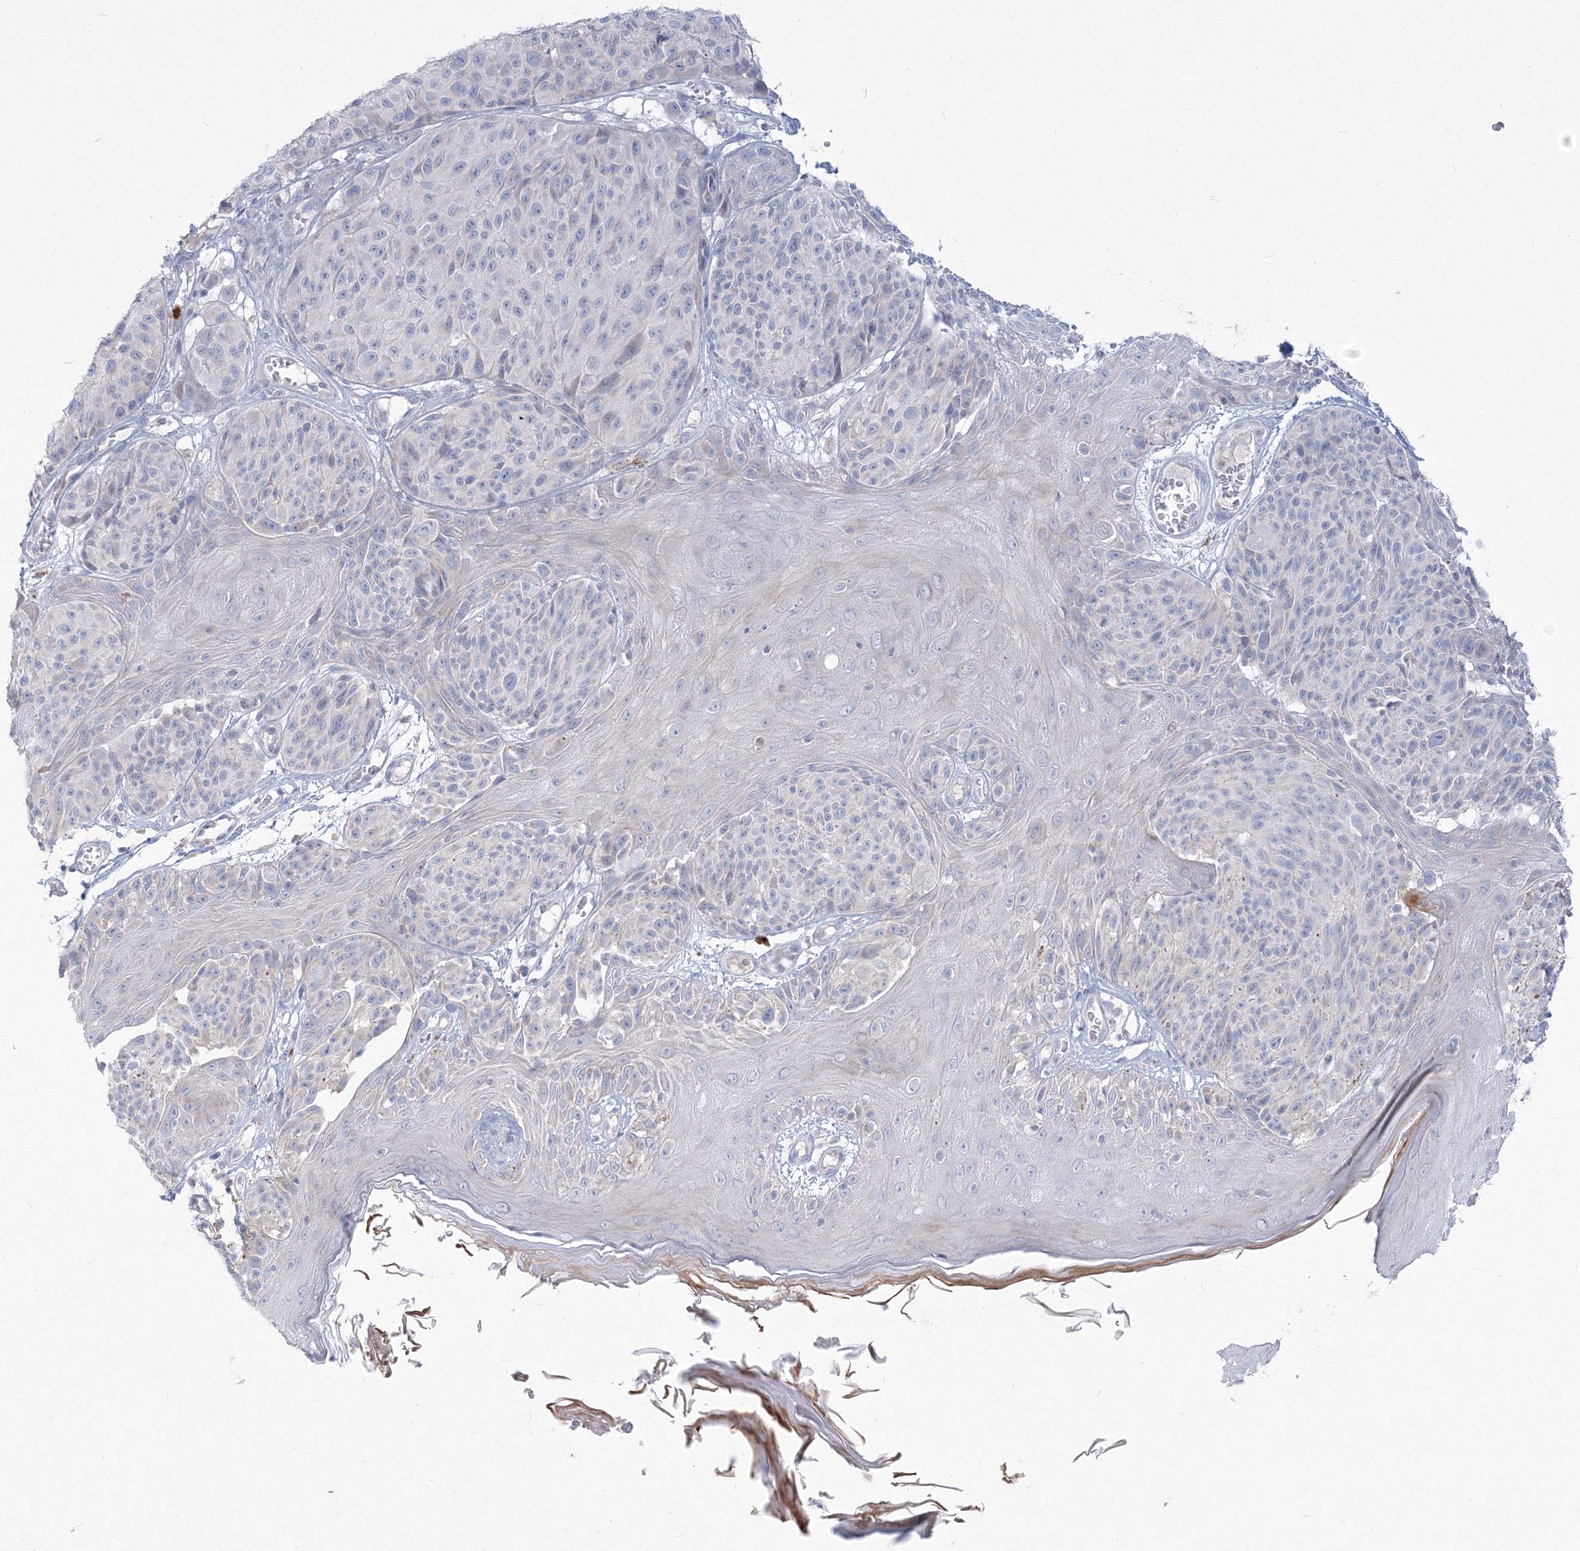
{"staining": {"intensity": "negative", "quantity": "none", "location": "none"}, "tissue": "melanoma", "cell_type": "Tumor cells", "image_type": "cancer", "snomed": [{"axis": "morphology", "description": "Malignant melanoma, NOS"}, {"axis": "topography", "description": "Skin"}], "caption": "Histopathology image shows no significant protein expression in tumor cells of melanoma.", "gene": "FBXL8", "patient": {"sex": "male", "age": 83}}